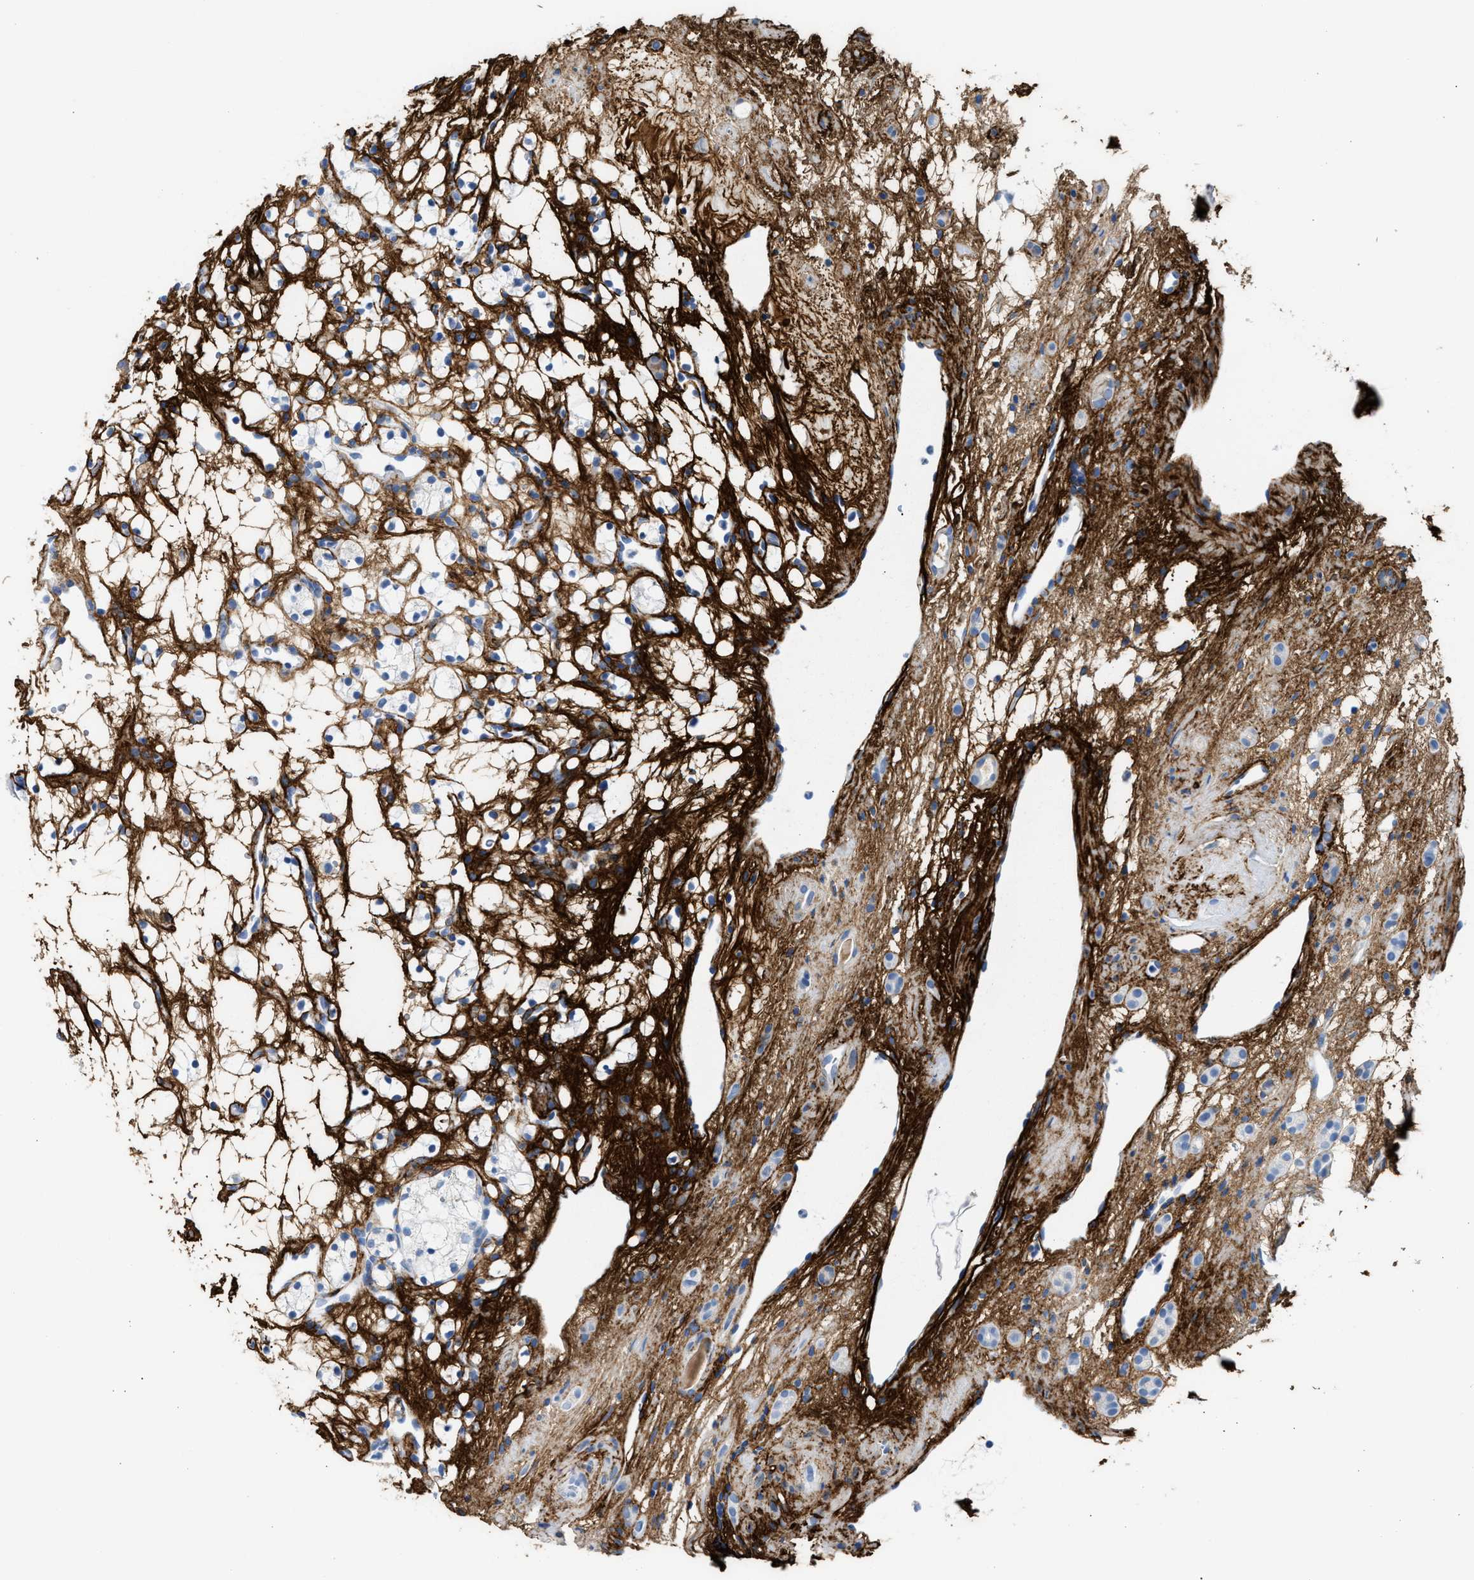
{"staining": {"intensity": "negative", "quantity": "none", "location": "none"}, "tissue": "renal cancer", "cell_type": "Tumor cells", "image_type": "cancer", "snomed": [{"axis": "morphology", "description": "Adenocarcinoma, NOS"}, {"axis": "topography", "description": "Kidney"}], "caption": "IHC of adenocarcinoma (renal) displays no staining in tumor cells. (DAB (3,3'-diaminobenzidine) IHC, high magnification).", "gene": "TNR", "patient": {"sex": "female", "age": 60}}